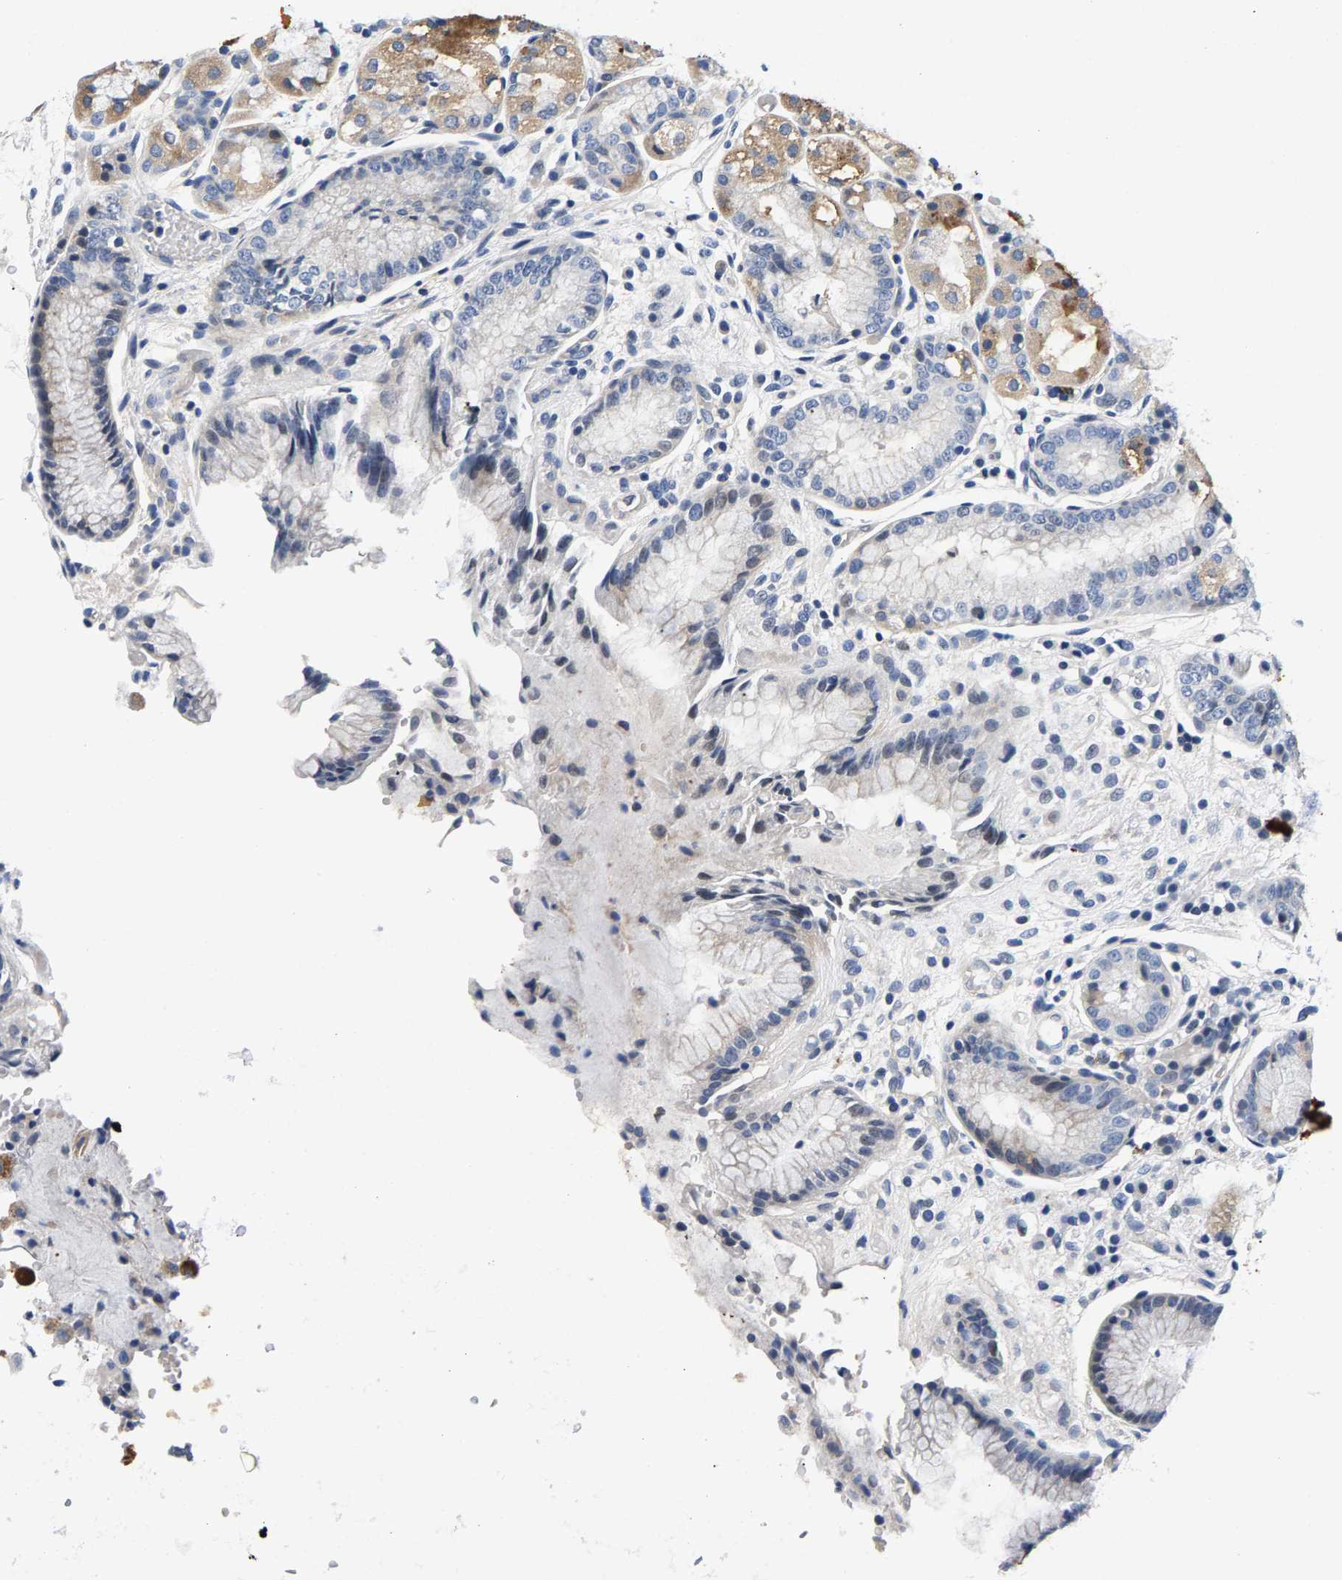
{"staining": {"intensity": "moderate", "quantity": "25%-75%", "location": "cytoplasmic/membranous"}, "tissue": "stomach", "cell_type": "Glandular cells", "image_type": "normal", "snomed": [{"axis": "morphology", "description": "Normal tissue, NOS"}, {"axis": "topography", "description": "Stomach, upper"}], "caption": "High-magnification brightfield microscopy of benign stomach stained with DAB (3,3'-diaminobenzidine) (brown) and counterstained with hematoxylin (blue). glandular cells exhibit moderate cytoplasmic/membranous expression is present in about25%-75% of cells. (Stains: DAB in brown, nuclei in blue, Microscopy: brightfield microscopy at high magnification).", "gene": "P2RY4", "patient": {"sex": "male", "age": 72}}